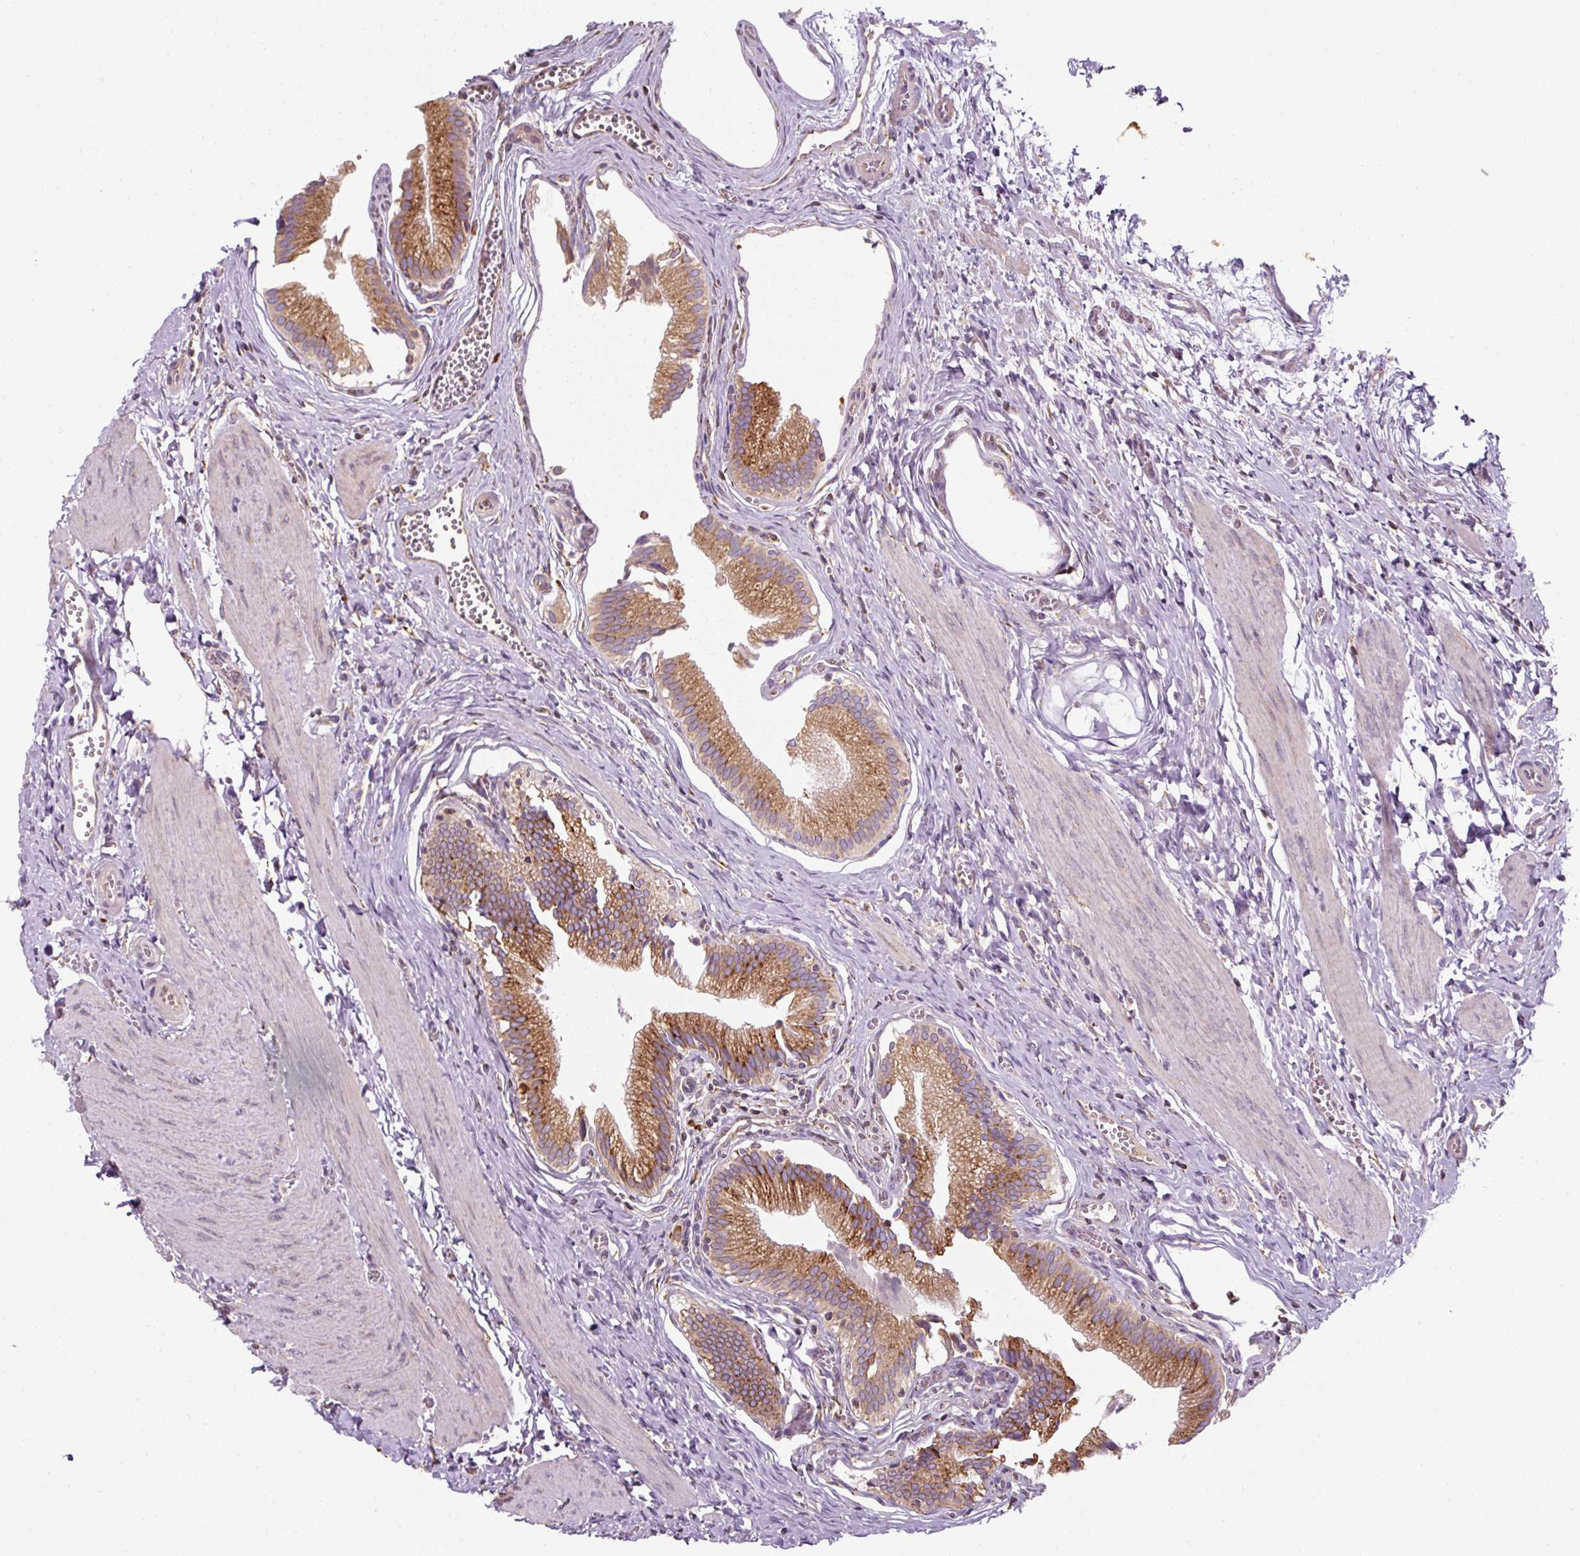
{"staining": {"intensity": "moderate", "quantity": ">75%", "location": "cytoplasmic/membranous"}, "tissue": "gallbladder", "cell_type": "Glandular cells", "image_type": "normal", "snomed": [{"axis": "morphology", "description": "Normal tissue, NOS"}, {"axis": "topography", "description": "Gallbladder"}], "caption": "Gallbladder stained for a protein demonstrates moderate cytoplasmic/membranous positivity in glandular cells.", "gene": "PRKCSH", "patient": {"sex": "male", "age": 17}}